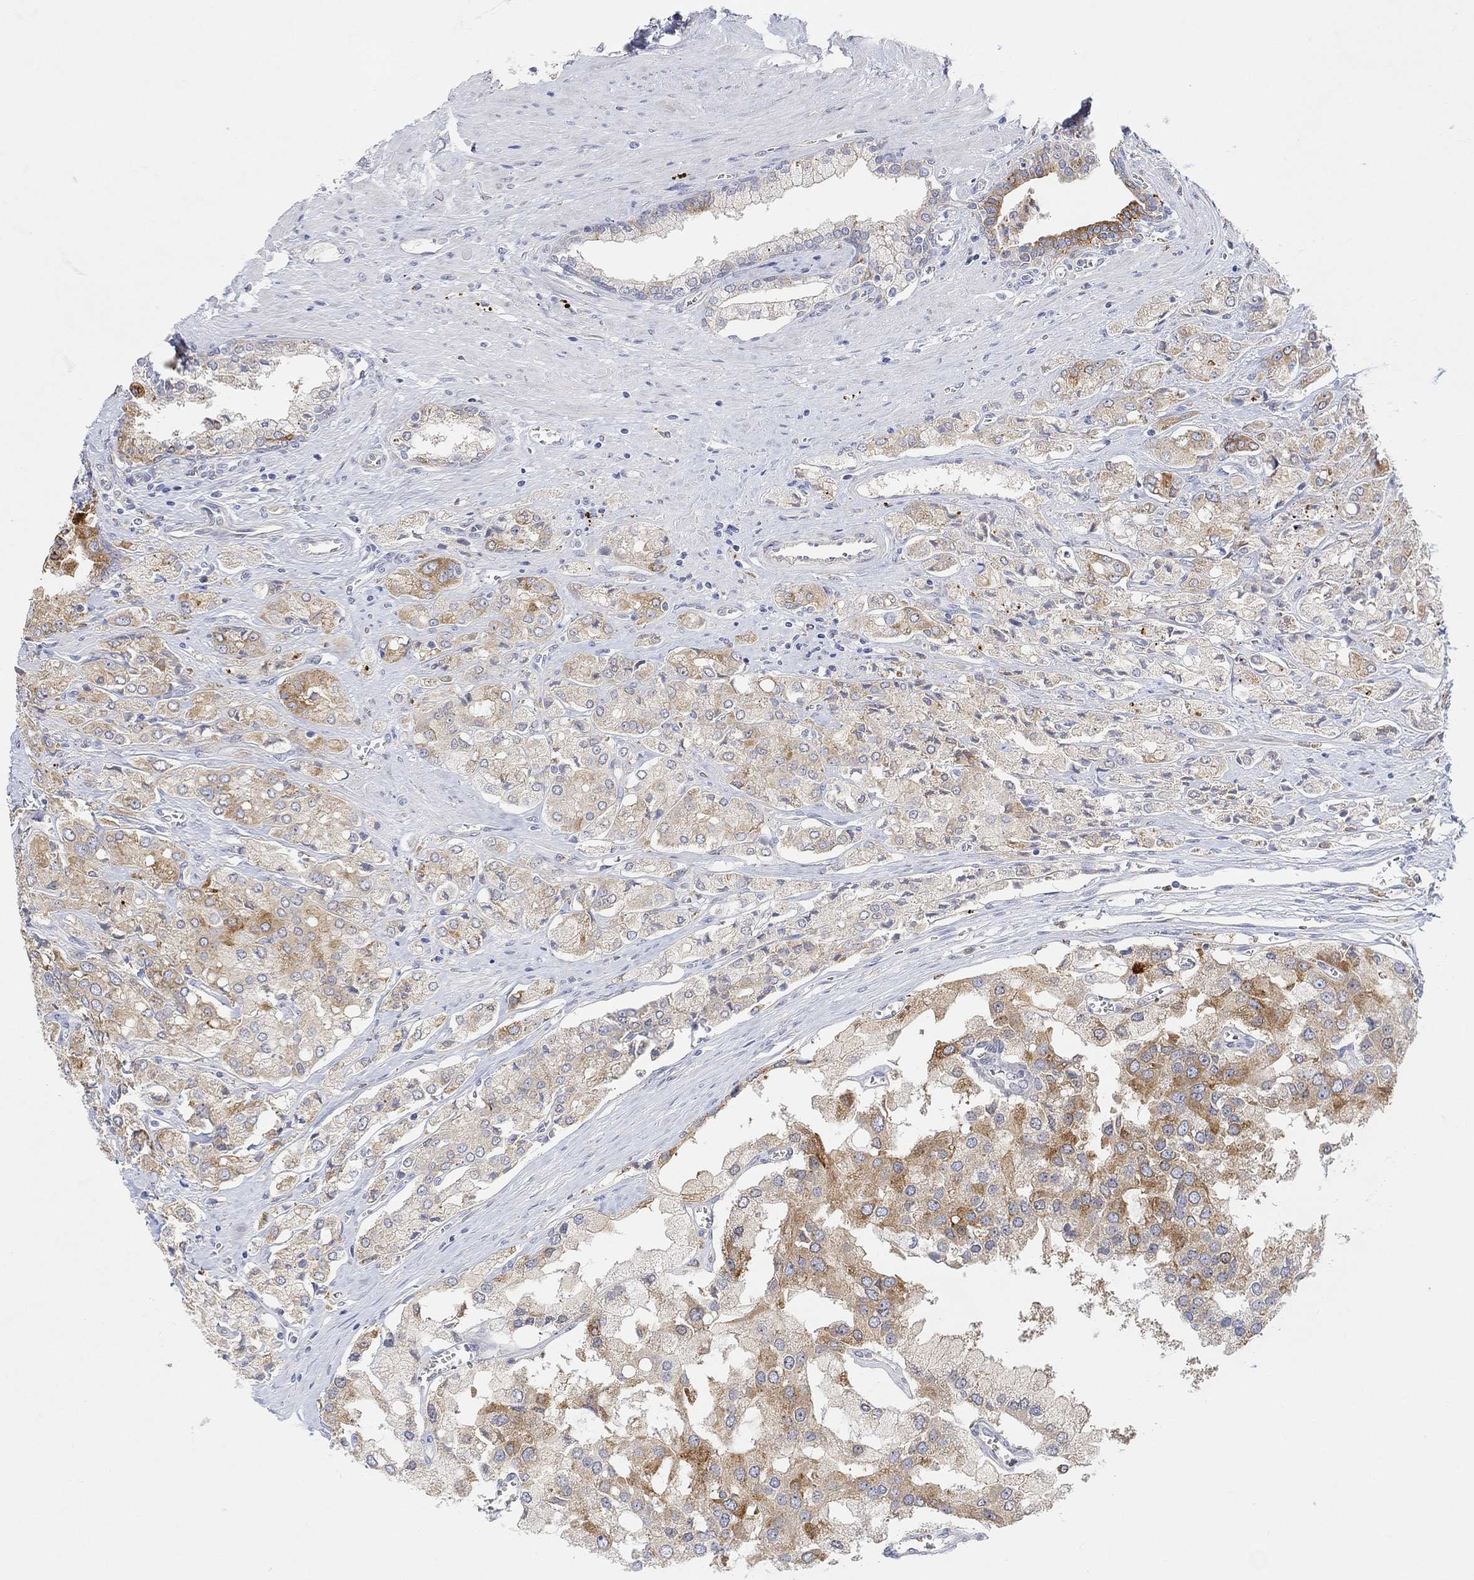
{"staining": {"intensity": "strong", "quantity": "25%-75%", "location": "cytoplasmic/membranous"}, "tissue": "prostate cancer", "cell_type": "Tumor cells", "image_type": "cancer", "snomed": [{"axis": "morphology", "description": "Adenocarcinoma, NOS"}, {"axis": "topography", "description": "Prostate and seminal vesicle, NOS"}, {"axis": "topography", "description": "Prostate"}], "caption": "A micrograph of human prostate cancer stained for a protein shows strong cytoplasmic/membranous brown staining in tumor cells.", "gene": "ACSL1", "patient": {"sex": "male", "age": 67}}